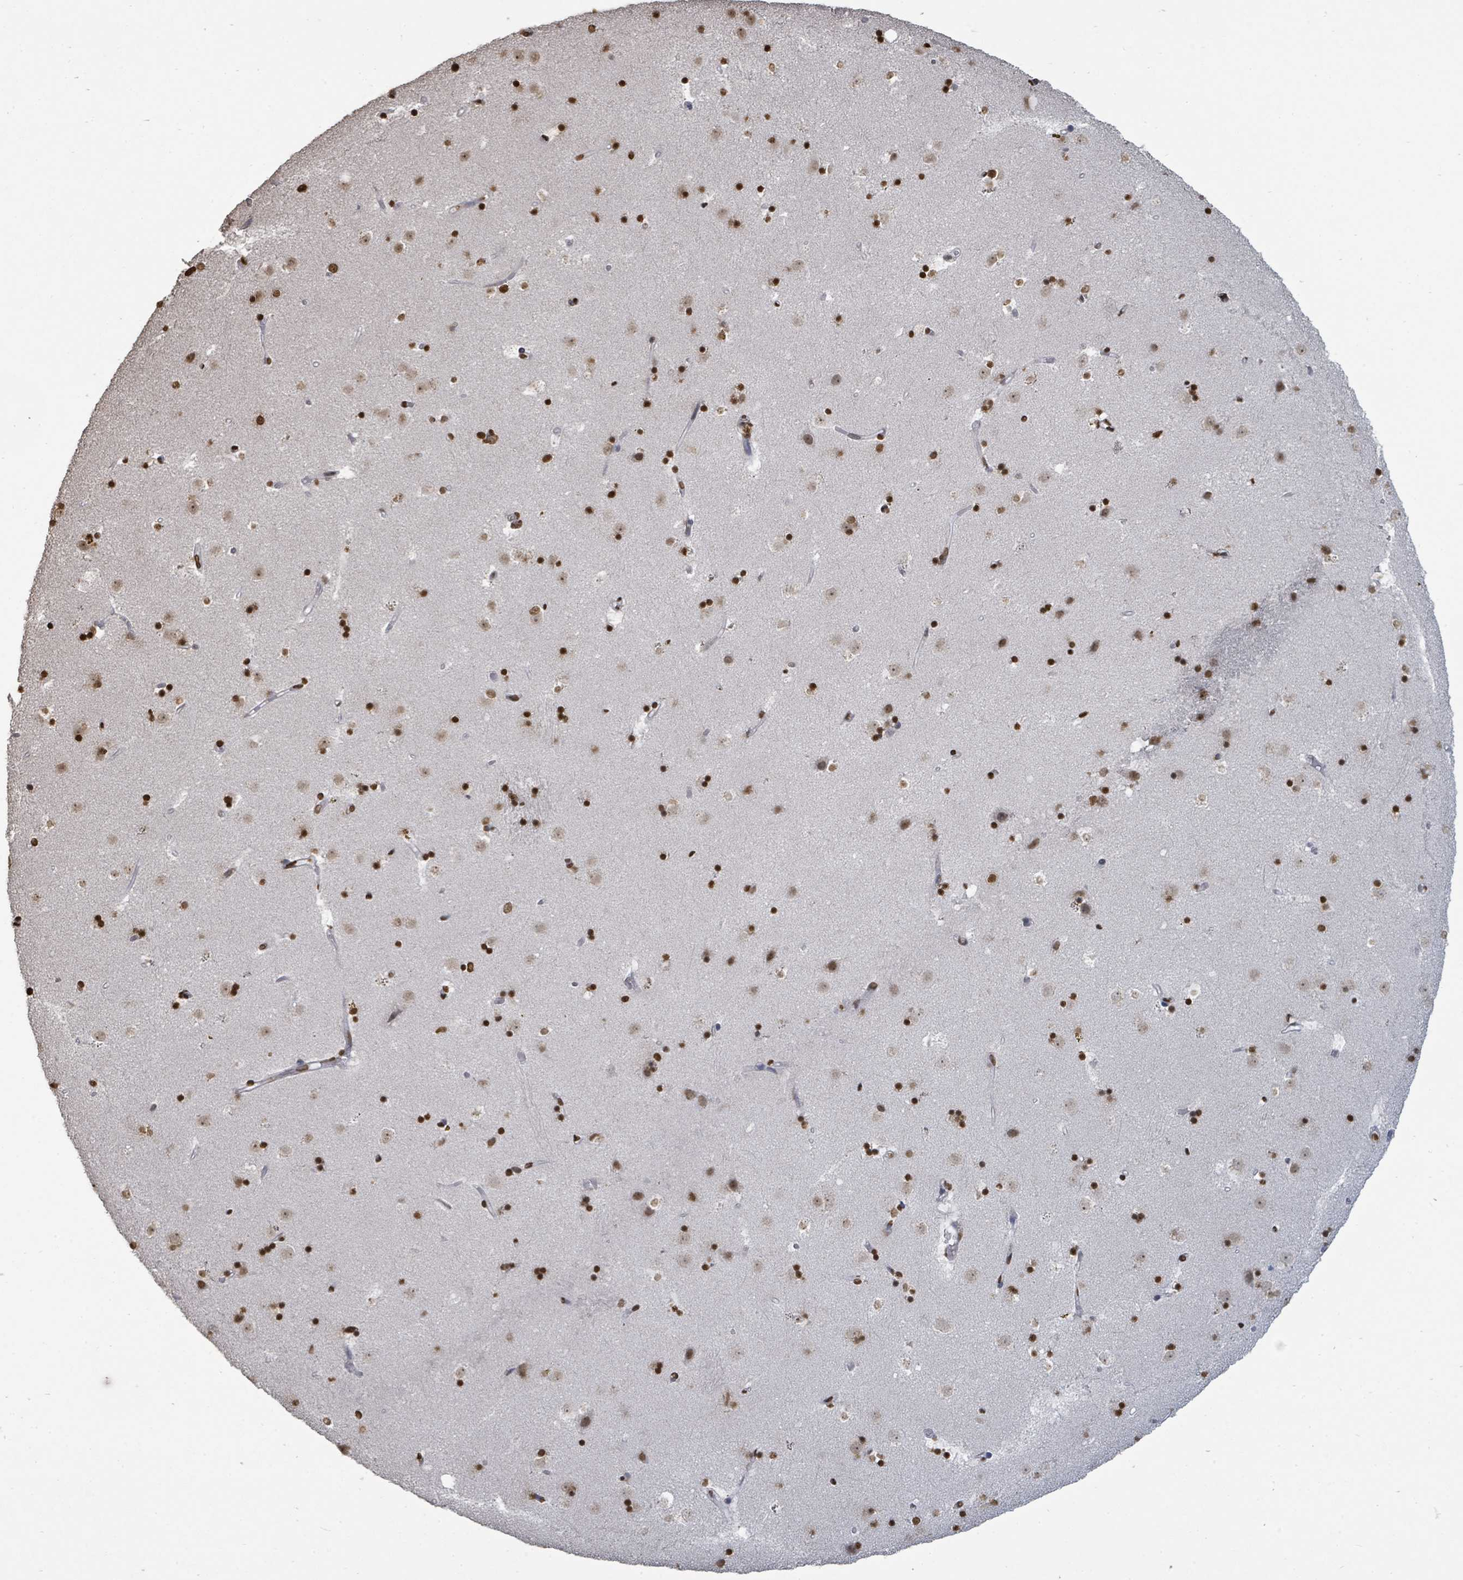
{"staining": {"intensity": "strong", "quantity": ">75%", "location": "nuclear"}, "tissue": "caudate", "cell_type": "Glial cells", "image_type": "normal", "snomed": [{"axis": "morphology", "description": "Normal tissue, NOS"}, {"axis": "topography", "description": "Lateral ventricle wall"}], "caption": "Protein staining by immunohistochemistry (IHC) shows strong nuclear expression in approximately >75% of glial cells in normal caudate. (DAB IHC, brown staining for protein, blue staining for nuclei).", "gene": "MRPS12", "patient": {"sex": "male", "age": 58}}